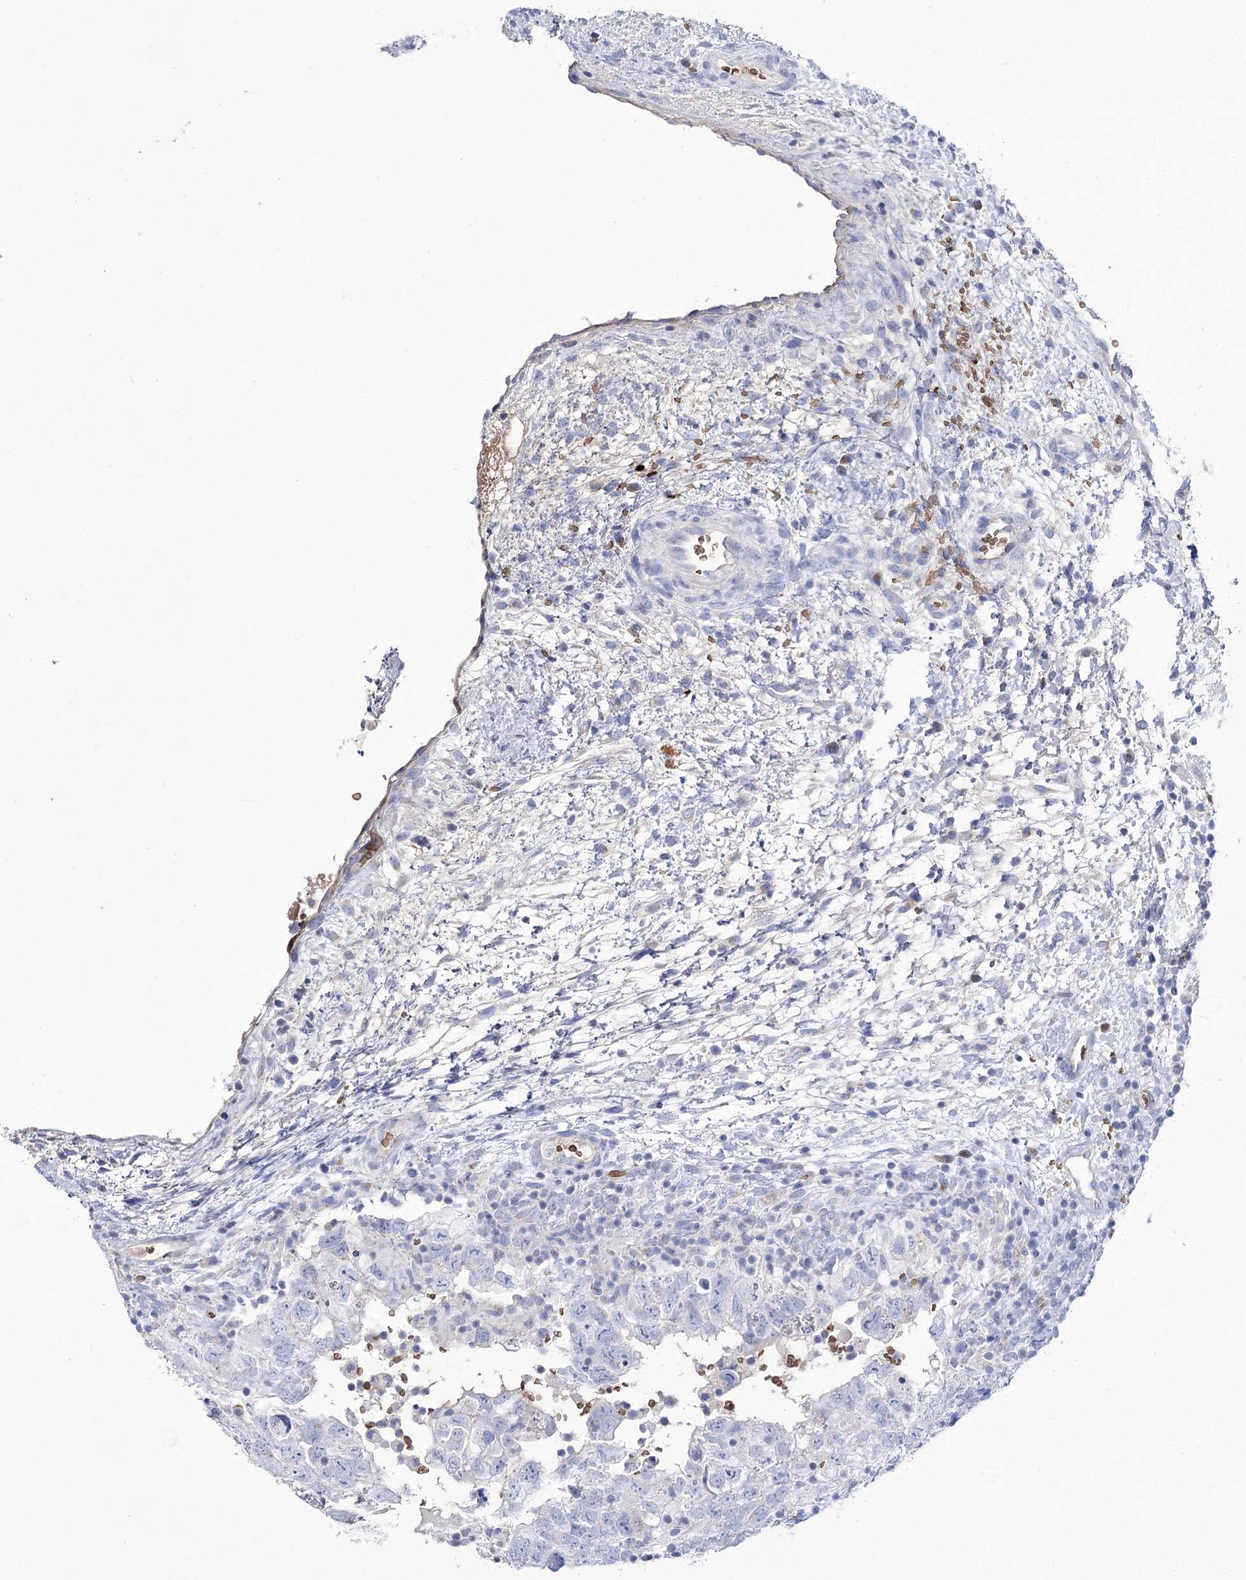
{"staining": {"intensity": "negative", "quantity": "none", "location": "none"}, "tissue": "testis cancer", "cell_type": "Tumor cells", "image_type": "cancer", "snomed": [{"axis": "morphology", "description": "Carcinoma, Embryonal, NOS"}, {"axis": "topography", "description": "Testis"}], "caption": "Tumor cells show no significant protein positivity in testis cancer (embryonal carcinoma). The staining was performed using DAB (3,3'-diaminobenzidine) to visualize the protein expression in brown, while the nuclei were stained in blue with hematoxylin (Magnification: 20x).", "gene": "GBF1", "patient": {"sex": "male", "age": 37}}